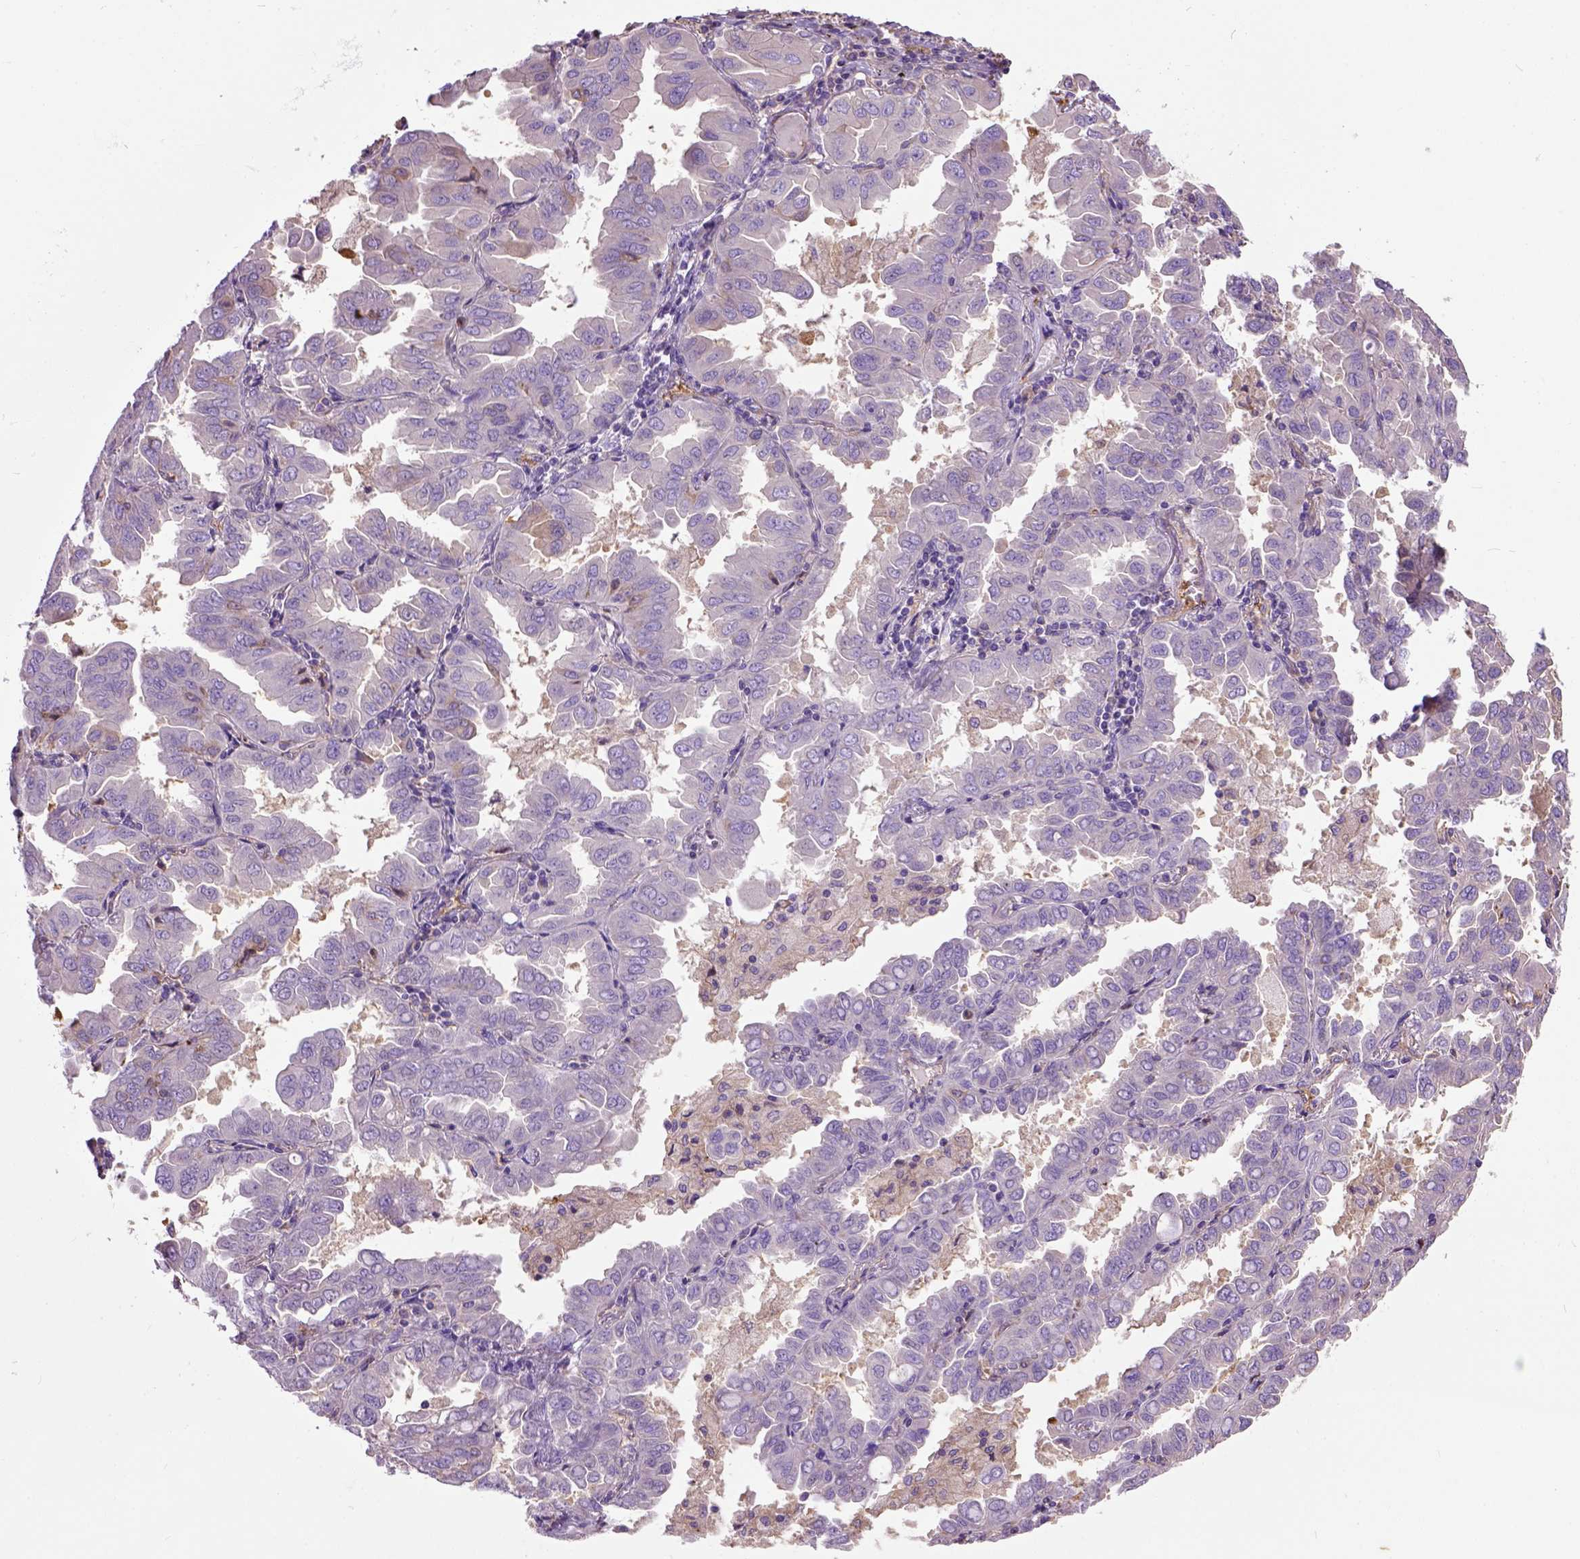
{"staining": {"intensity": "negative", "quantity": "none", "location": "none"}, "tissue": "lung cancer", "cell_type": "Tumor cells", "image_type": "cancer", "snomed": [{"axis": "morphology", "description": "Adenocarcinoma, NOS"}, {"axis": "topography", "description": "Lung"}], "caption": "DAB (3,3'-diaminobenzidine) immunohistochemical staining of human lung cancer (adenocarcinoma) demonstrates no significant staining in tumor cells.", "gene": "SEMA4F", "patient": {"sex": "male", "age": 64}}